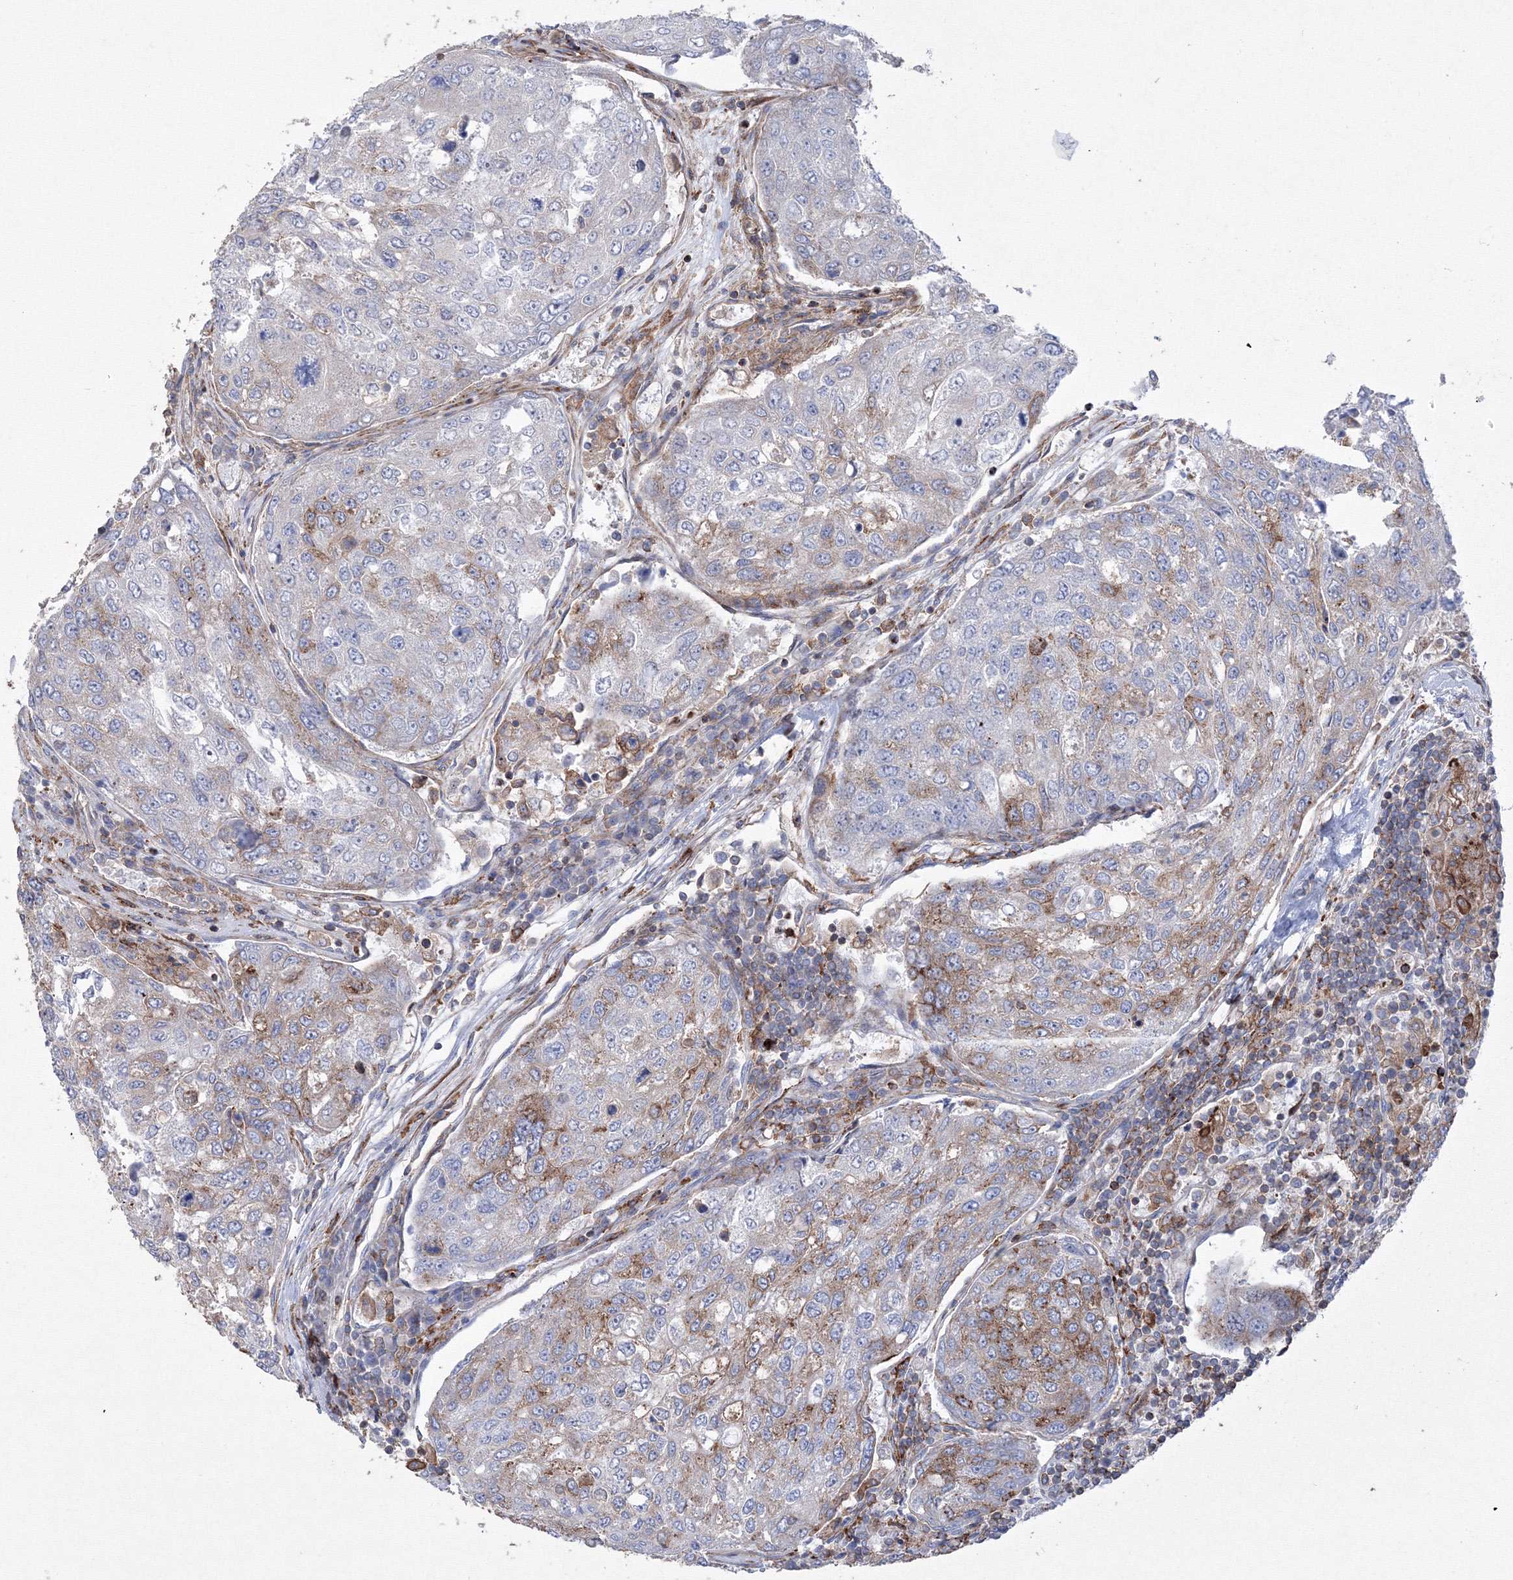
{"staining": {"intensity": "moderate", "quantity": "<25%", "location": "cytoplasmic/membranous"}, "tissue": "urothelial cancer", "cell_type": "Tumor cells", "image_type": "cancer", "snomed": [{"axis": "morphology", "description": "Urothelial carcinoma, High grade"}, {"axis": "topography", "description": "Lymph node"}, {"axis": "topography", "description": "Urinary bladder"}], "caption": "Moderate cytoplasmic/membranous protein positivity is identified in about <25% of tumor cells in urothelial cancer.", "gene": "GPR82", "patient": {"sex": "male", "age": 51}}